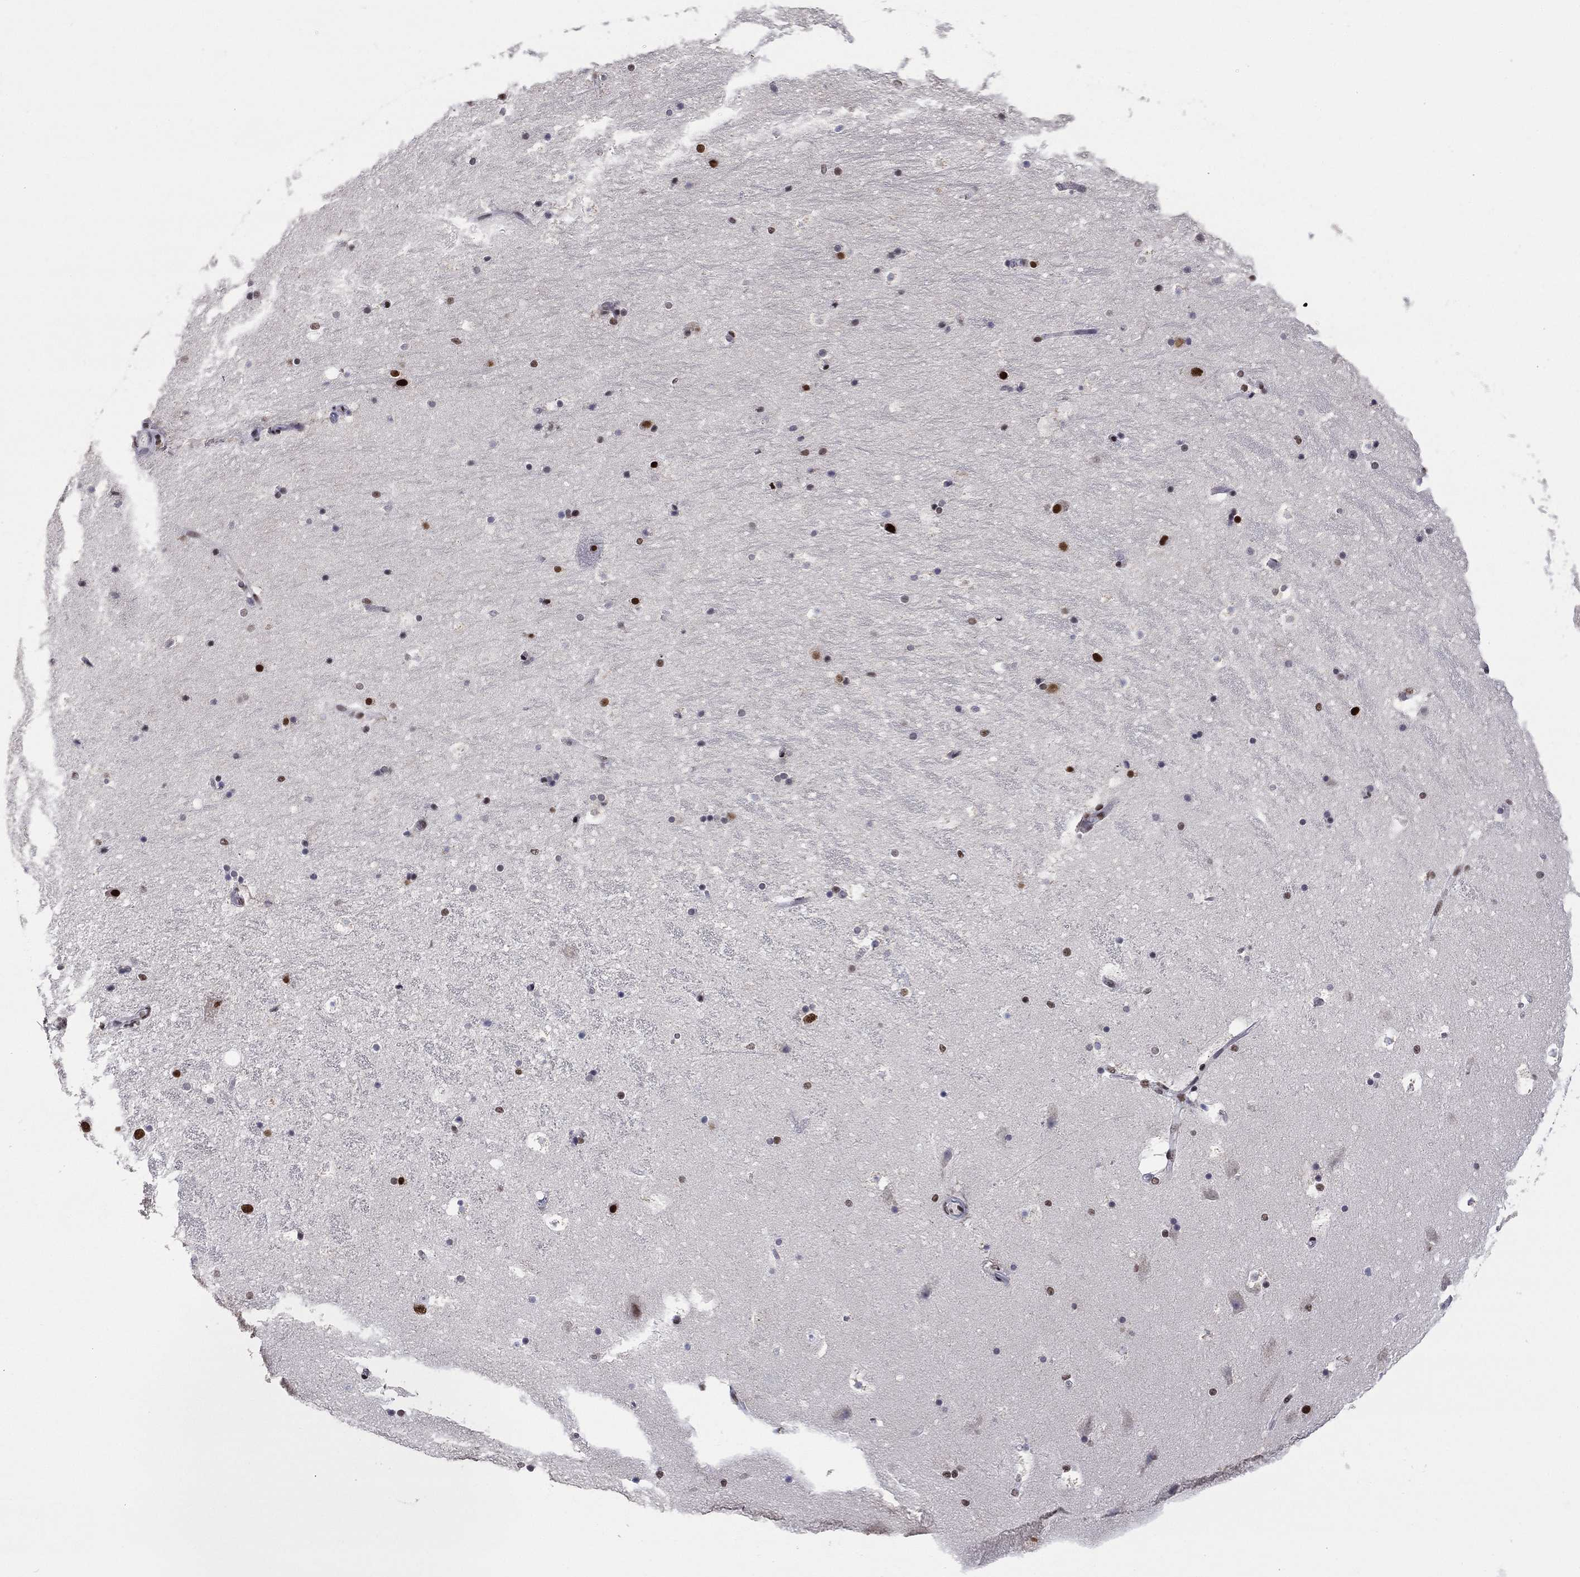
{"staining": {"intensity": "moderate", "quantity": "<25%", "location": "nuclear"}, "tissue": "hippocampus", "cell_type": "Glial cells", "image_type": "normal", "snomed": [{"axis": "morphology", "description": "Normal tissue, NOS"}, {"axis": "topography", "description": "Hippocampus"}], "caption": "Immunohistochemical staining of benign hippocampus exhibits moderate nuclear protein expression in approximately <25% of glial cells. The protein of interest is shown in brown color, while the nuclei are stained blue.", "gene": "ETV5", "patient": {"sex": "male", "age": 51}}